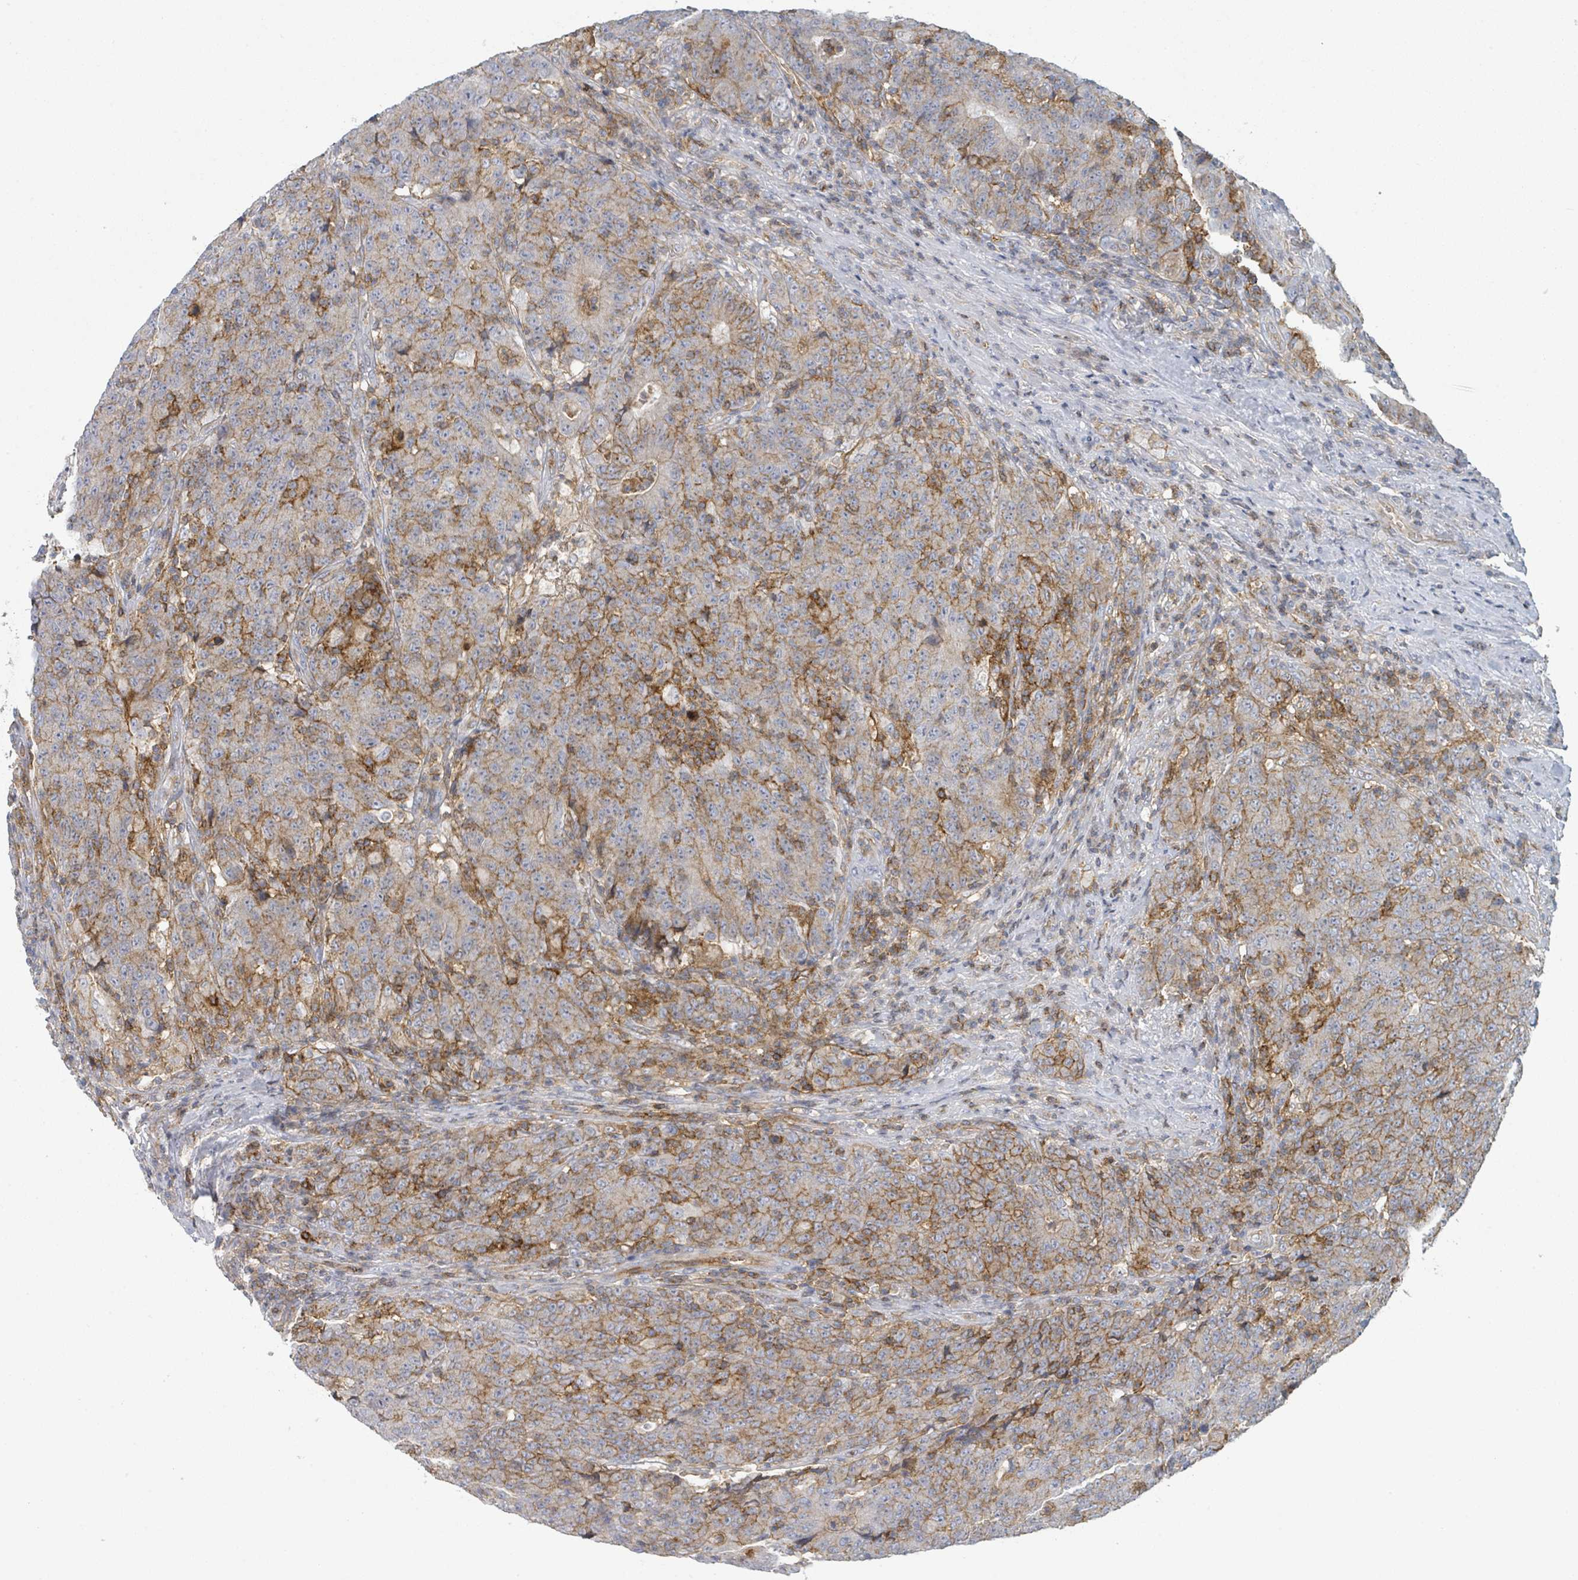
{"staining": {"intensity": "strong", "quantity": "25%-75%", "location": "cytoplasmic/membranous"}, "tissue": "colorectal cancer", "cell_type": "Tumor cells", "image_type": "cancer", "snomed": [{"axis": "morphology", "description": "Adenocarcinoma, NOS"}, {"axis": "topography", "description": "Colon"}], "caption": "Colorectal adenocarcinoma was stained to show a protein in brown. There is high levels of strong cytoplasmic/membranous staining in approximately 25%-75% of tumor cells.", "gene": "TNFRSF14", "patient": {"sex": "female", "age": 75}}